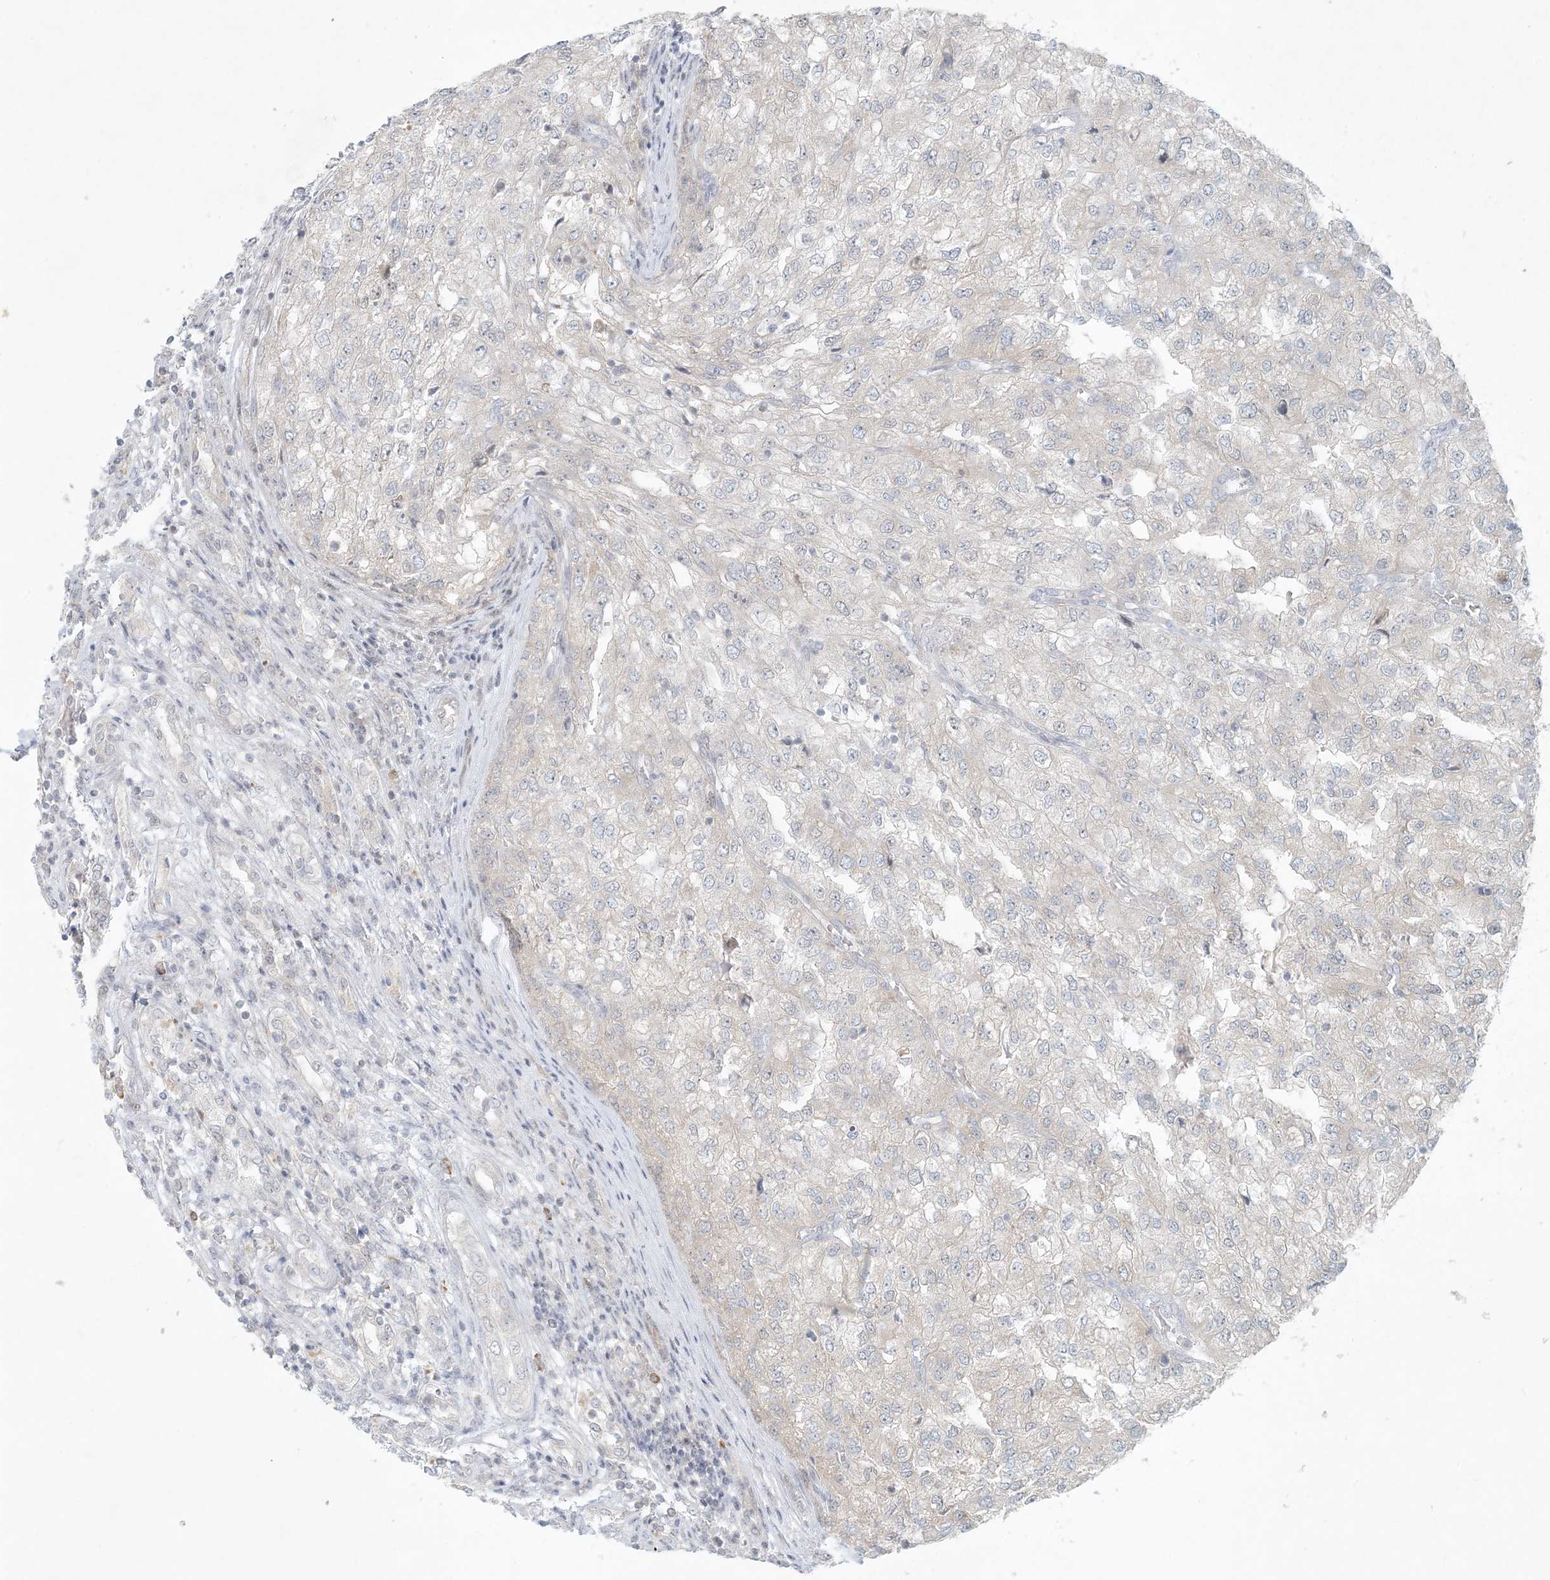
{"staining": {"intensity": "weak", "quantity": "<25%", "location": "cytoplasmic/membranous"}, "tissue": "renal cancer", "cell_type": "Tumor cells", "image_type": "cancer", "snomed": [{"axis": "morphology", "description": "Adenocarcinoma, NOS"}, {"axis": "topography", "description": "Kidney"}], "caption": "This micrograph is of renal cancer stained with immunohistochemistry to label a protein in brown with the nuclei are counter-stained blue. There is no expression in tumor cells.", "gene": "OBI1", "patient": {"sex": "female", "age": 54}}